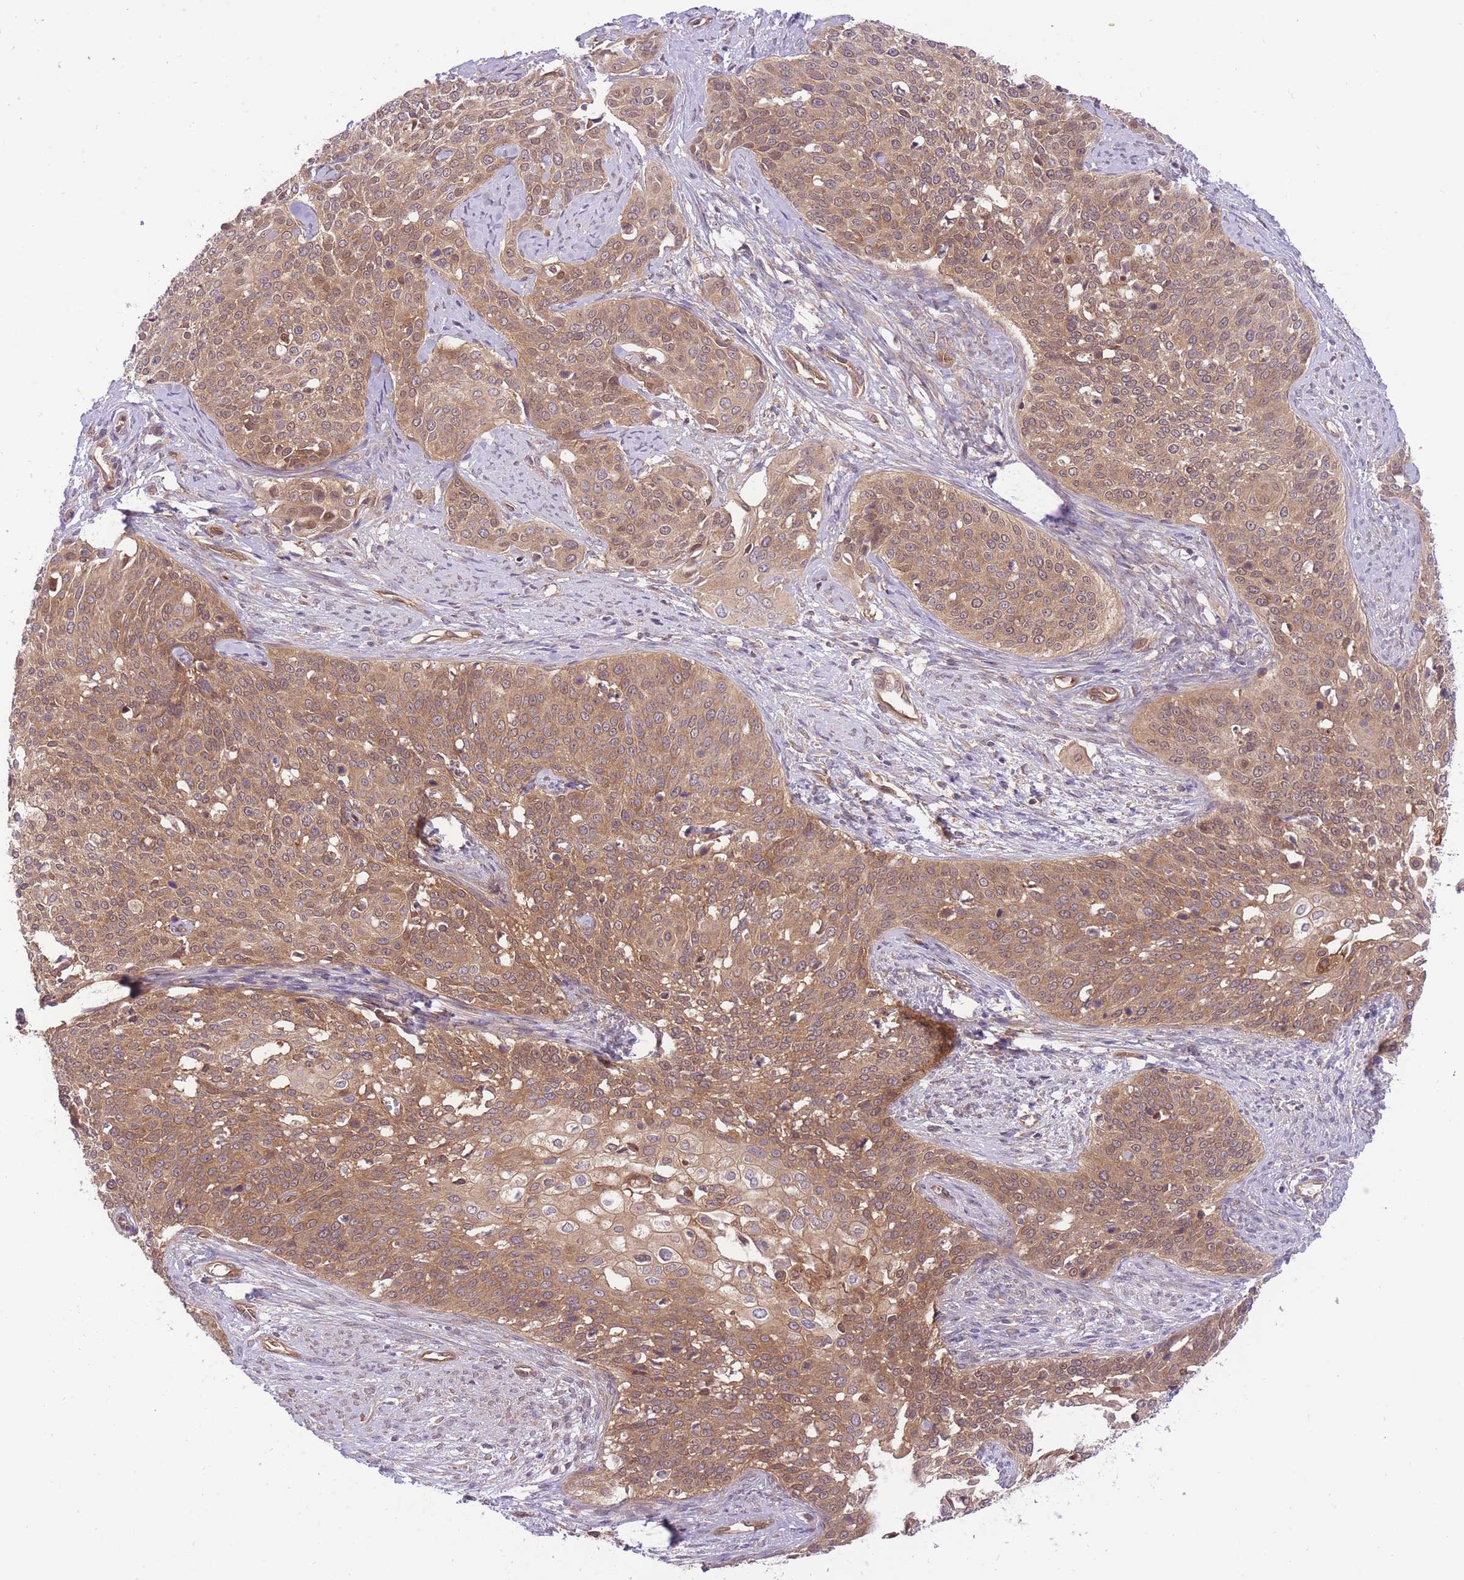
{"staining": {"intensity": "moderate", "quantity": ">75%", "location": "cytoplasmic/membranous,nuclear"}, "tissue": "cervical cancer", "cell_type": "Tumor cells", "image_type": "cancer", "snomed": [{"axis": "morphology", "description": "Squamous cell carcinoma, NOS"}, {"axis": "topography", "description": "Cervix"}], "caption": "IHC of cervical squamous cell carcinoma reveals medium levels of moderate cytoplasmic/membranous and nuclear positivity in about >75% of tumor cells. (Stains: DAB in brown, nuclei in blue, Microscopy: brightfield microscopy at high magnification).", "gene": "PREP", "patient": {"sex": "female", "age": 44}}